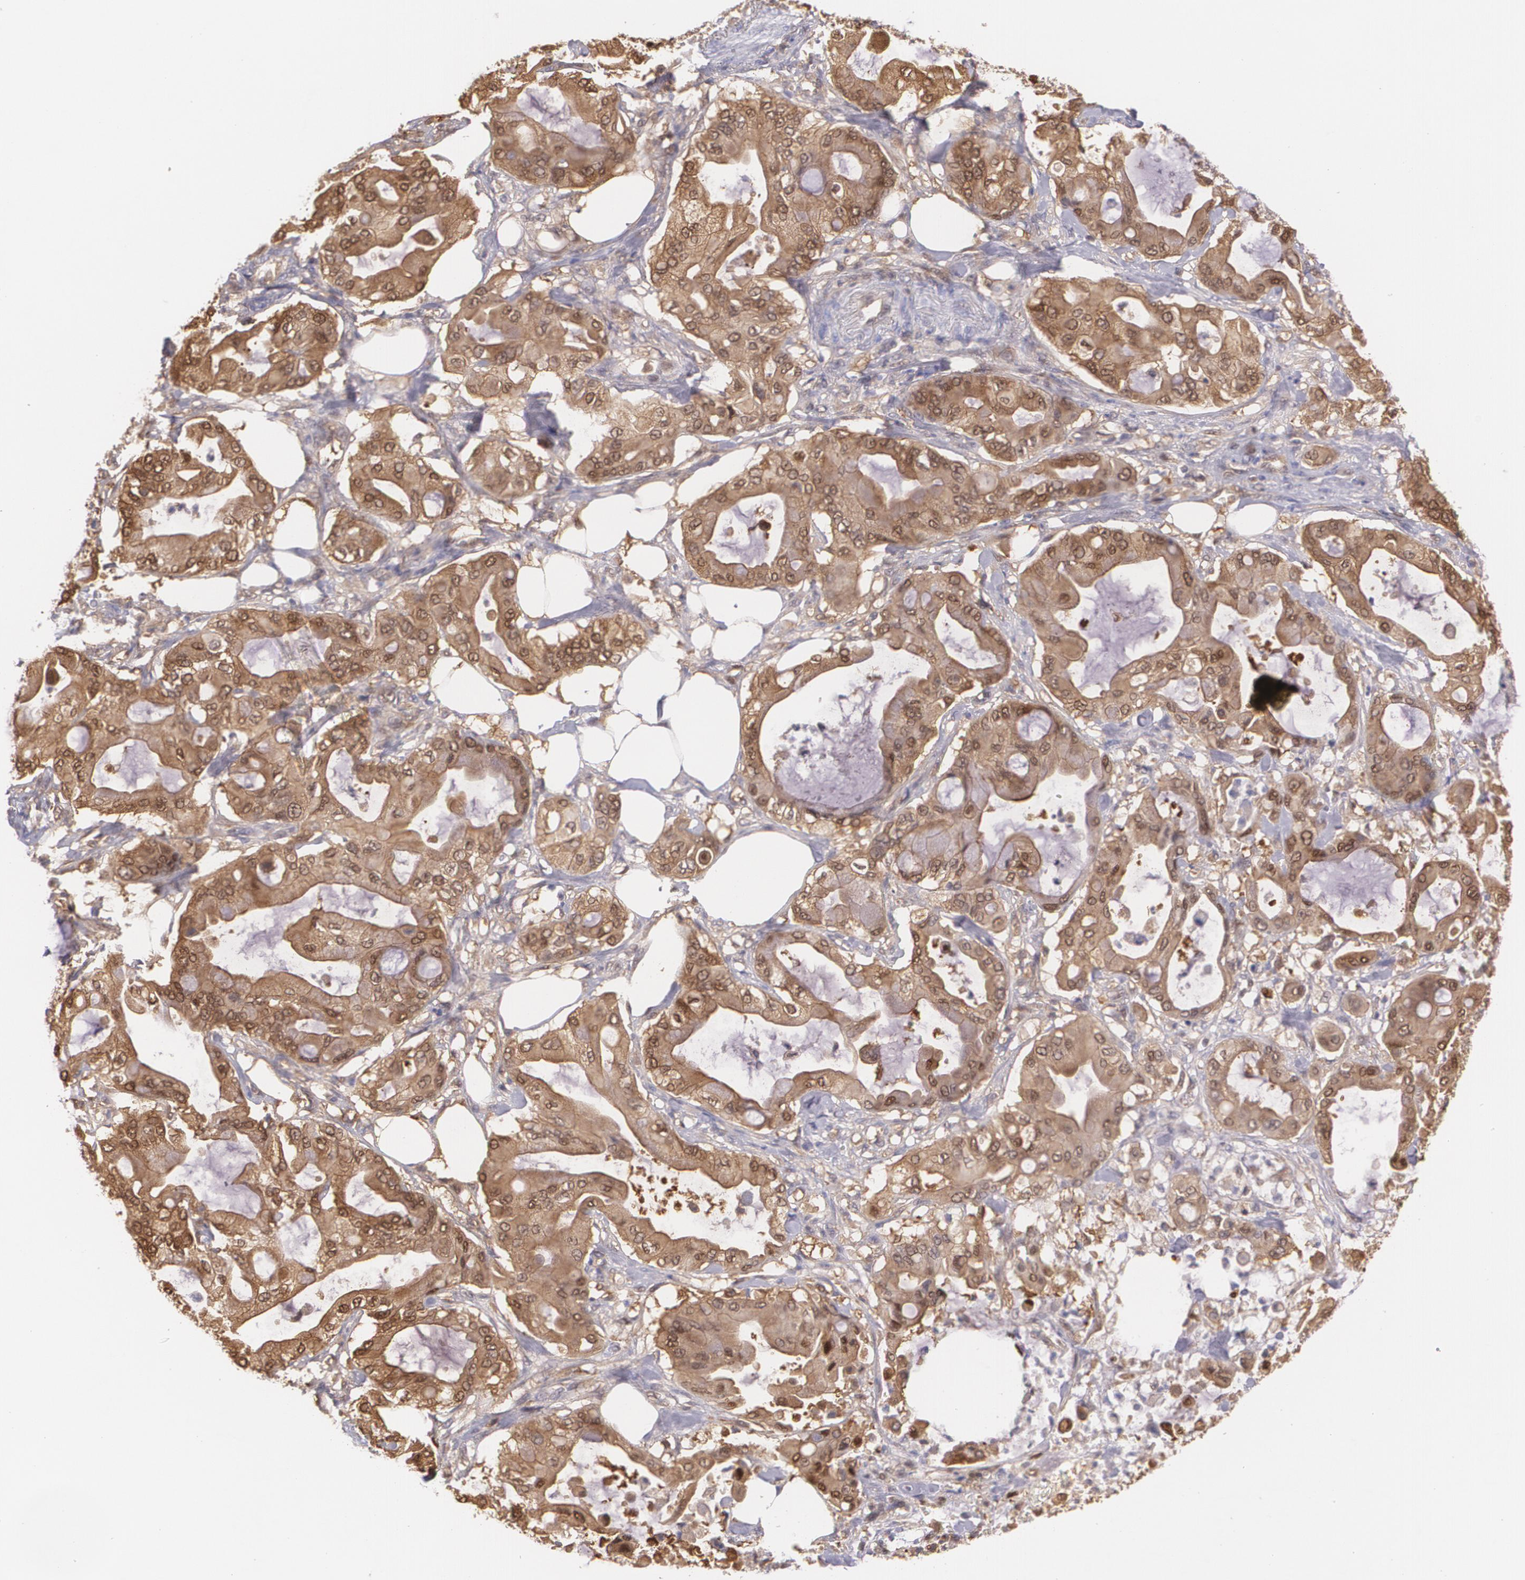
{"staining": {"intensity": "strong", "quantity": ">75%", "location": "cytoplasmic/membranous,nuclear"}, "tissue": "pancreatic cancer", "cell_type": "Tumor cells", "image_type": "cancer", "snomed": [{"axis": "morphology", "description": "Adenocarcinoma, NOS"}, {"axis": "morphology", "description": "Adenocarcinoma, metastatic, NOS"}, {"axis": "topography", "description": "Lymph node"}, {"axis": "topography", "description": "Pancreas"}, {"axis": "topography", "description": "Duodenum"}], "caption": "This photomicrograph exhibits IHC staining of human adenocarcinoma (pancreatic), with high strong cytoplasmic/membranous and nuclear staining in about >75% of tumor cells.", "gene": "HSPH1", "patient": {"sex": "female", "age": 64}}